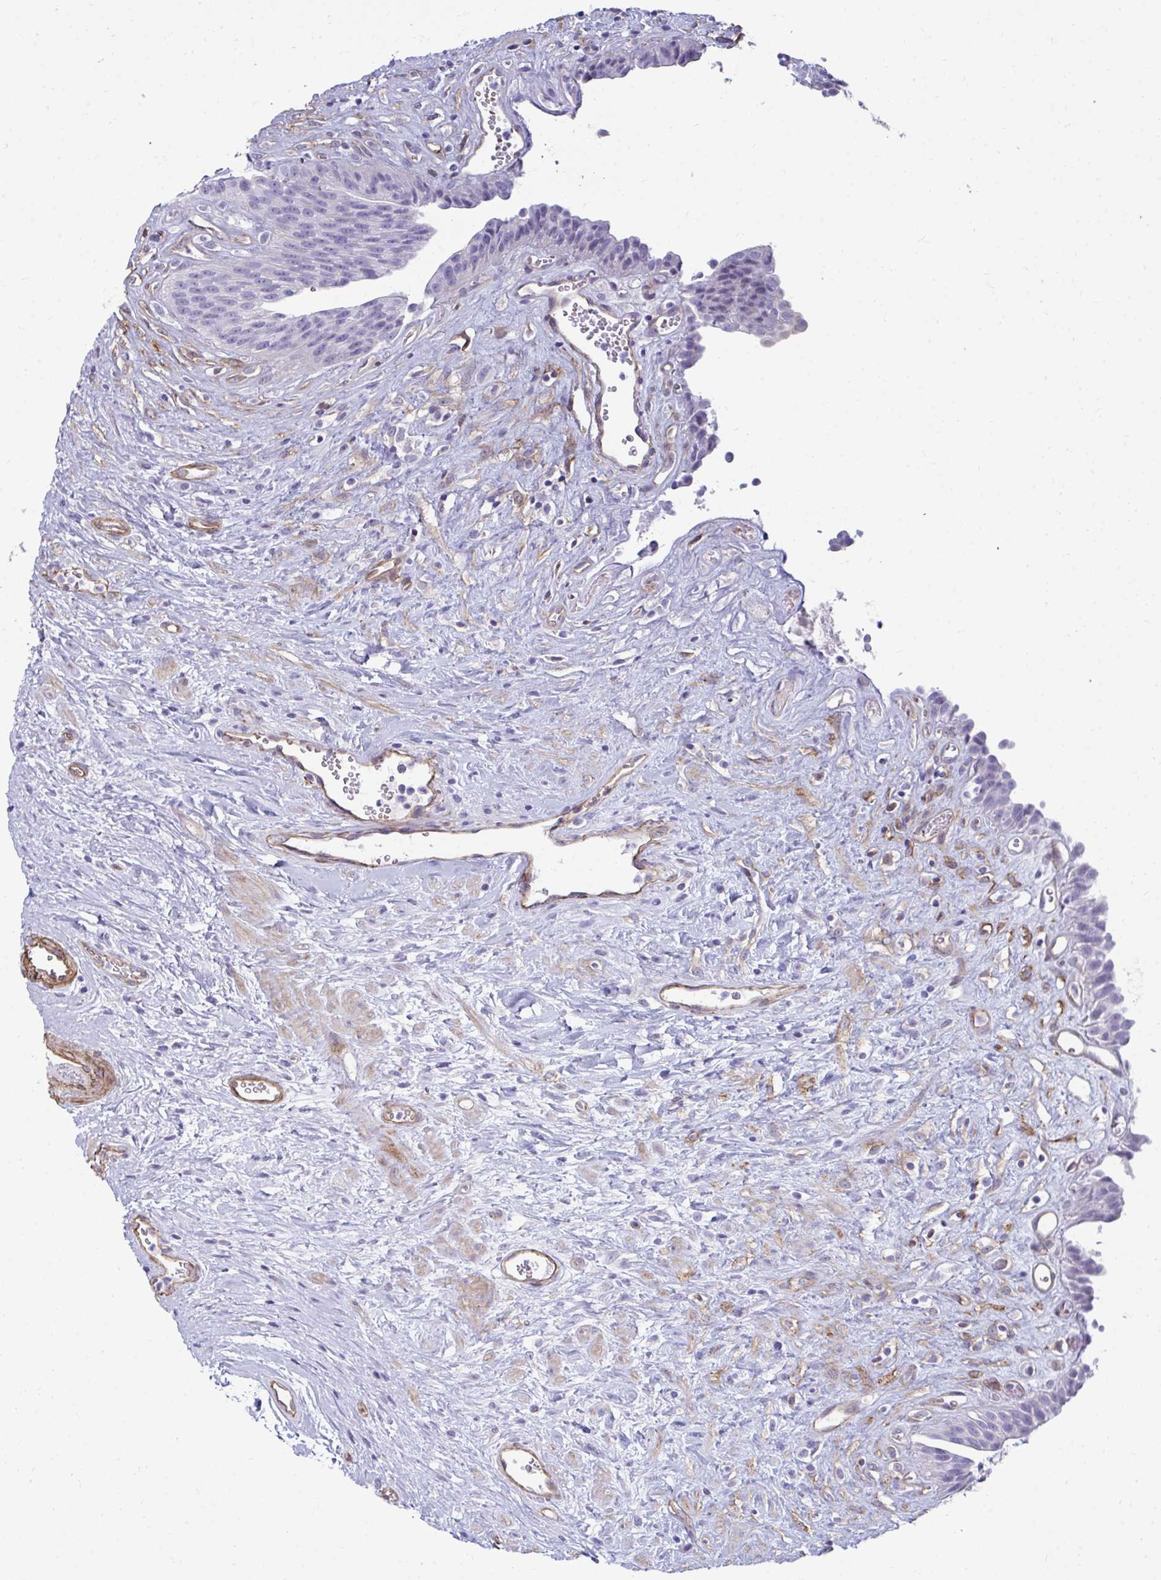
{"staining": {"intensity": "negative", "quantity": "none", "location": "none"}, "tissue": "urinary bladder", "cell_type": "Urothelial cells", "image_type": "normal", "snomed": [{"axis": "morphology", "description": "Normal tissue, NOS"}, {"axis": "topography", "description": "Urinary bladder"}], "caption": "DAB (3,3'-diaminobenzidine) immunohistochemical staining of unremarkable urinary bladder exhibits no significant positivity in urothelial cells.", "gene": "UBL3", "patient": {"sex": "female", "age": 56}}